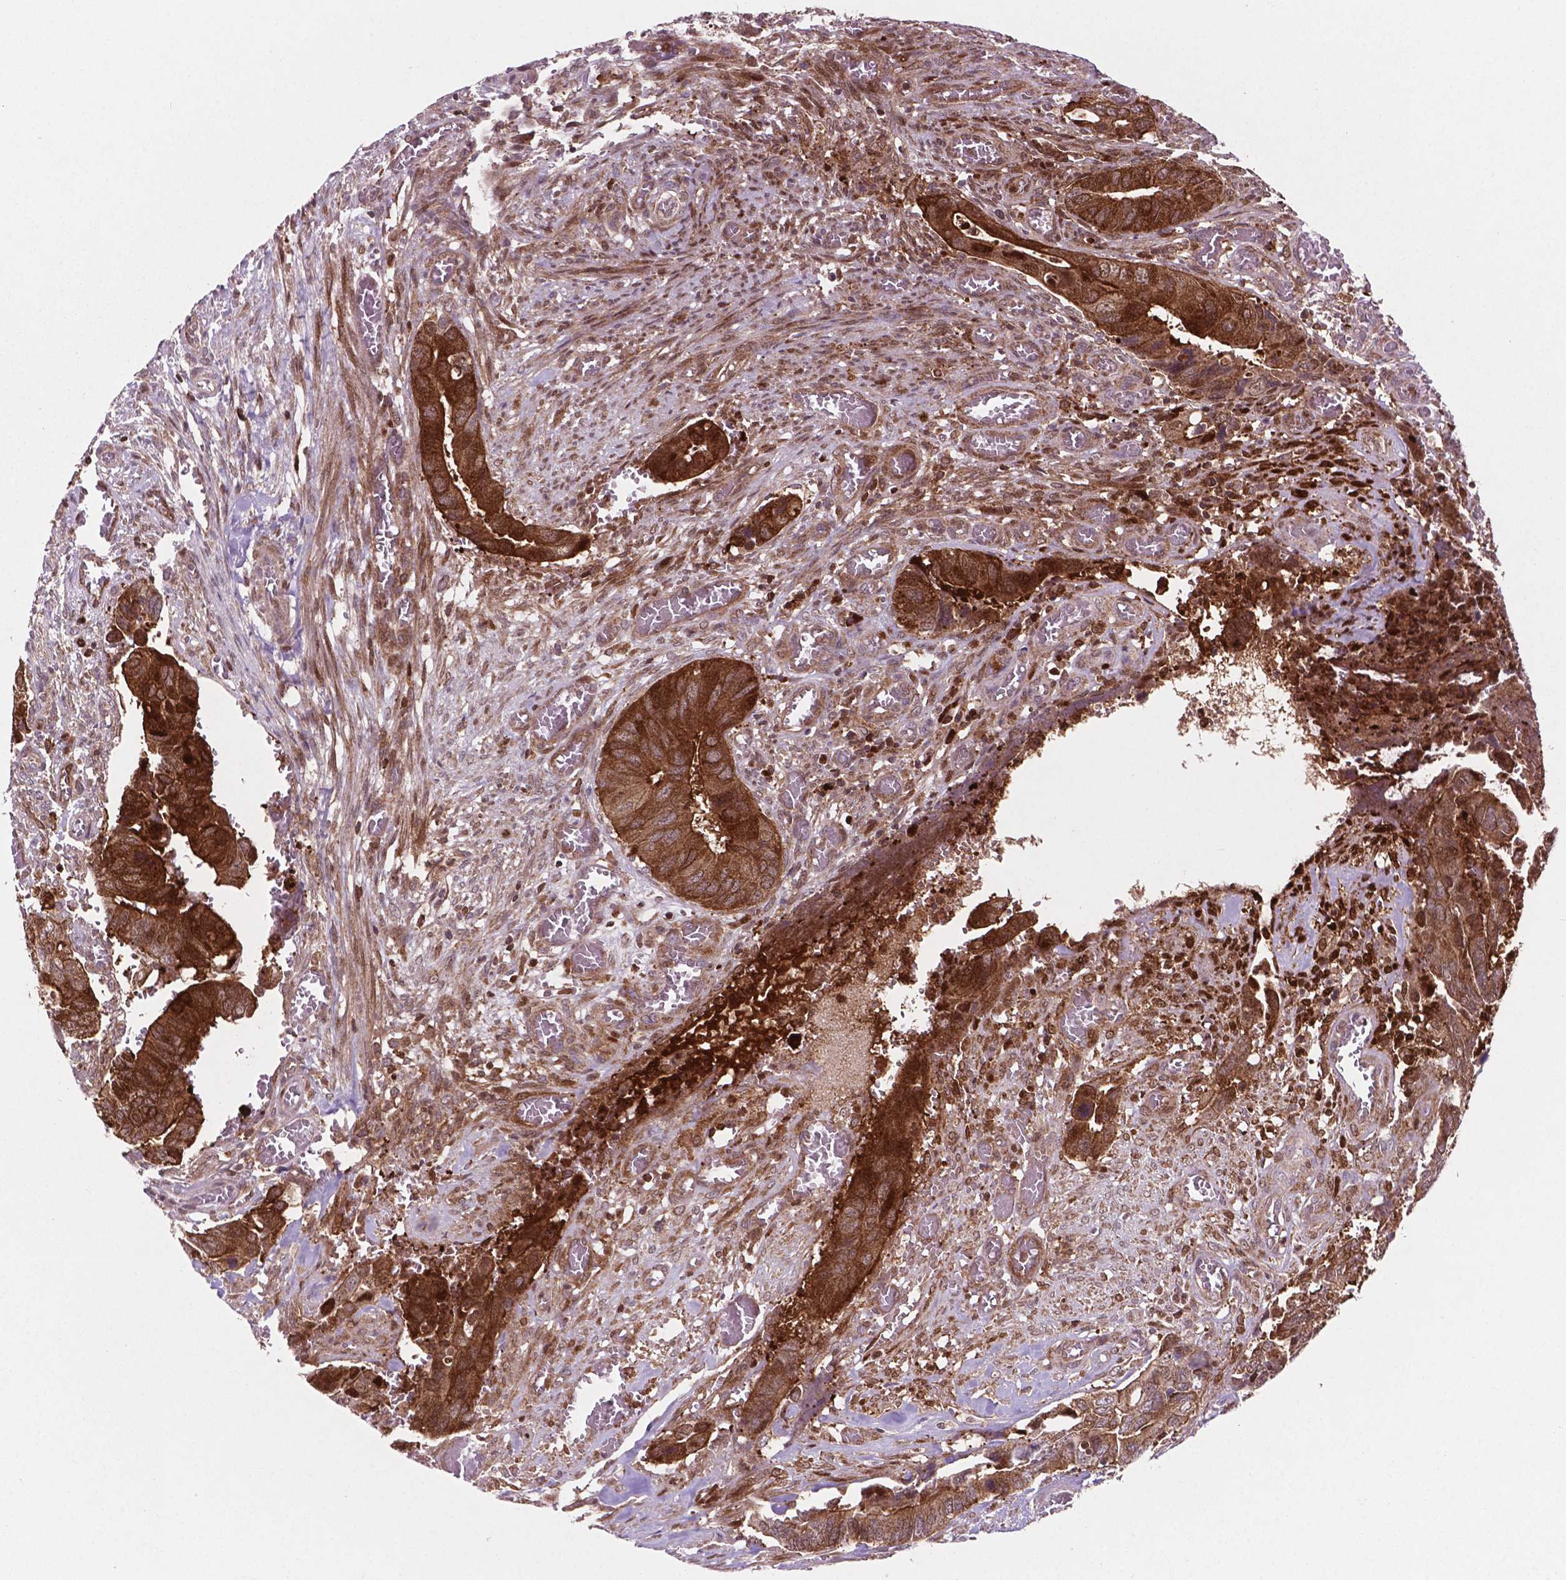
{"staining": {"intensity": "strong", "quantity": ">75%", "location": "cytoplasmic/membranous"}, "tissue": "colorectal cancer", "cell_type": "Tumor cells", "image_type": "cancer", "snomed": [{"axis": "morphology", "description": "Adenocarcinoma, NOS"}, {"axis": "topography", "description": "Colon"}], "caption": "Colorectal adenocarcinoma was stained to show a protein in brown. There is high levels of strong cytoplasmic/membranous positivity in approximately >75% of tumor cells.", "gene": "LDHA", "patient": {"sex": "male", "age": 49}}